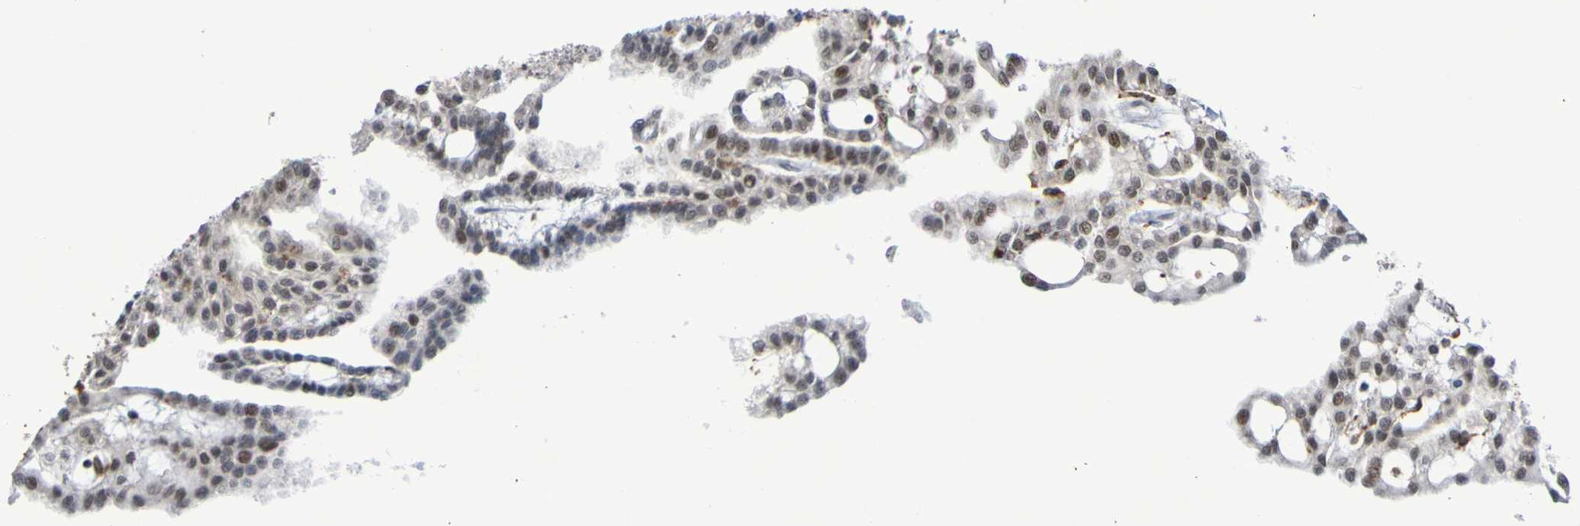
{"staining": {"intensity": "moderate", "quantity": ">75%", "location": "nuclear"}, "tissue": "renal cancer", "cell_type": "Tumor cells", "image_type": "cancer", "snomed": [{"axis": "morphology", "description": "Adenocarcinoma, NOS"}, {"axis": "topography", "description": "Kidney"}], "caption": "Tumor cells exhibit medium levels of moderate nuclear staining in approximately >75% of cells in human renal cancer (adenocarcinoma).", "gene": "MRTFB", "patient": {"sex": "male", "age": 63}}